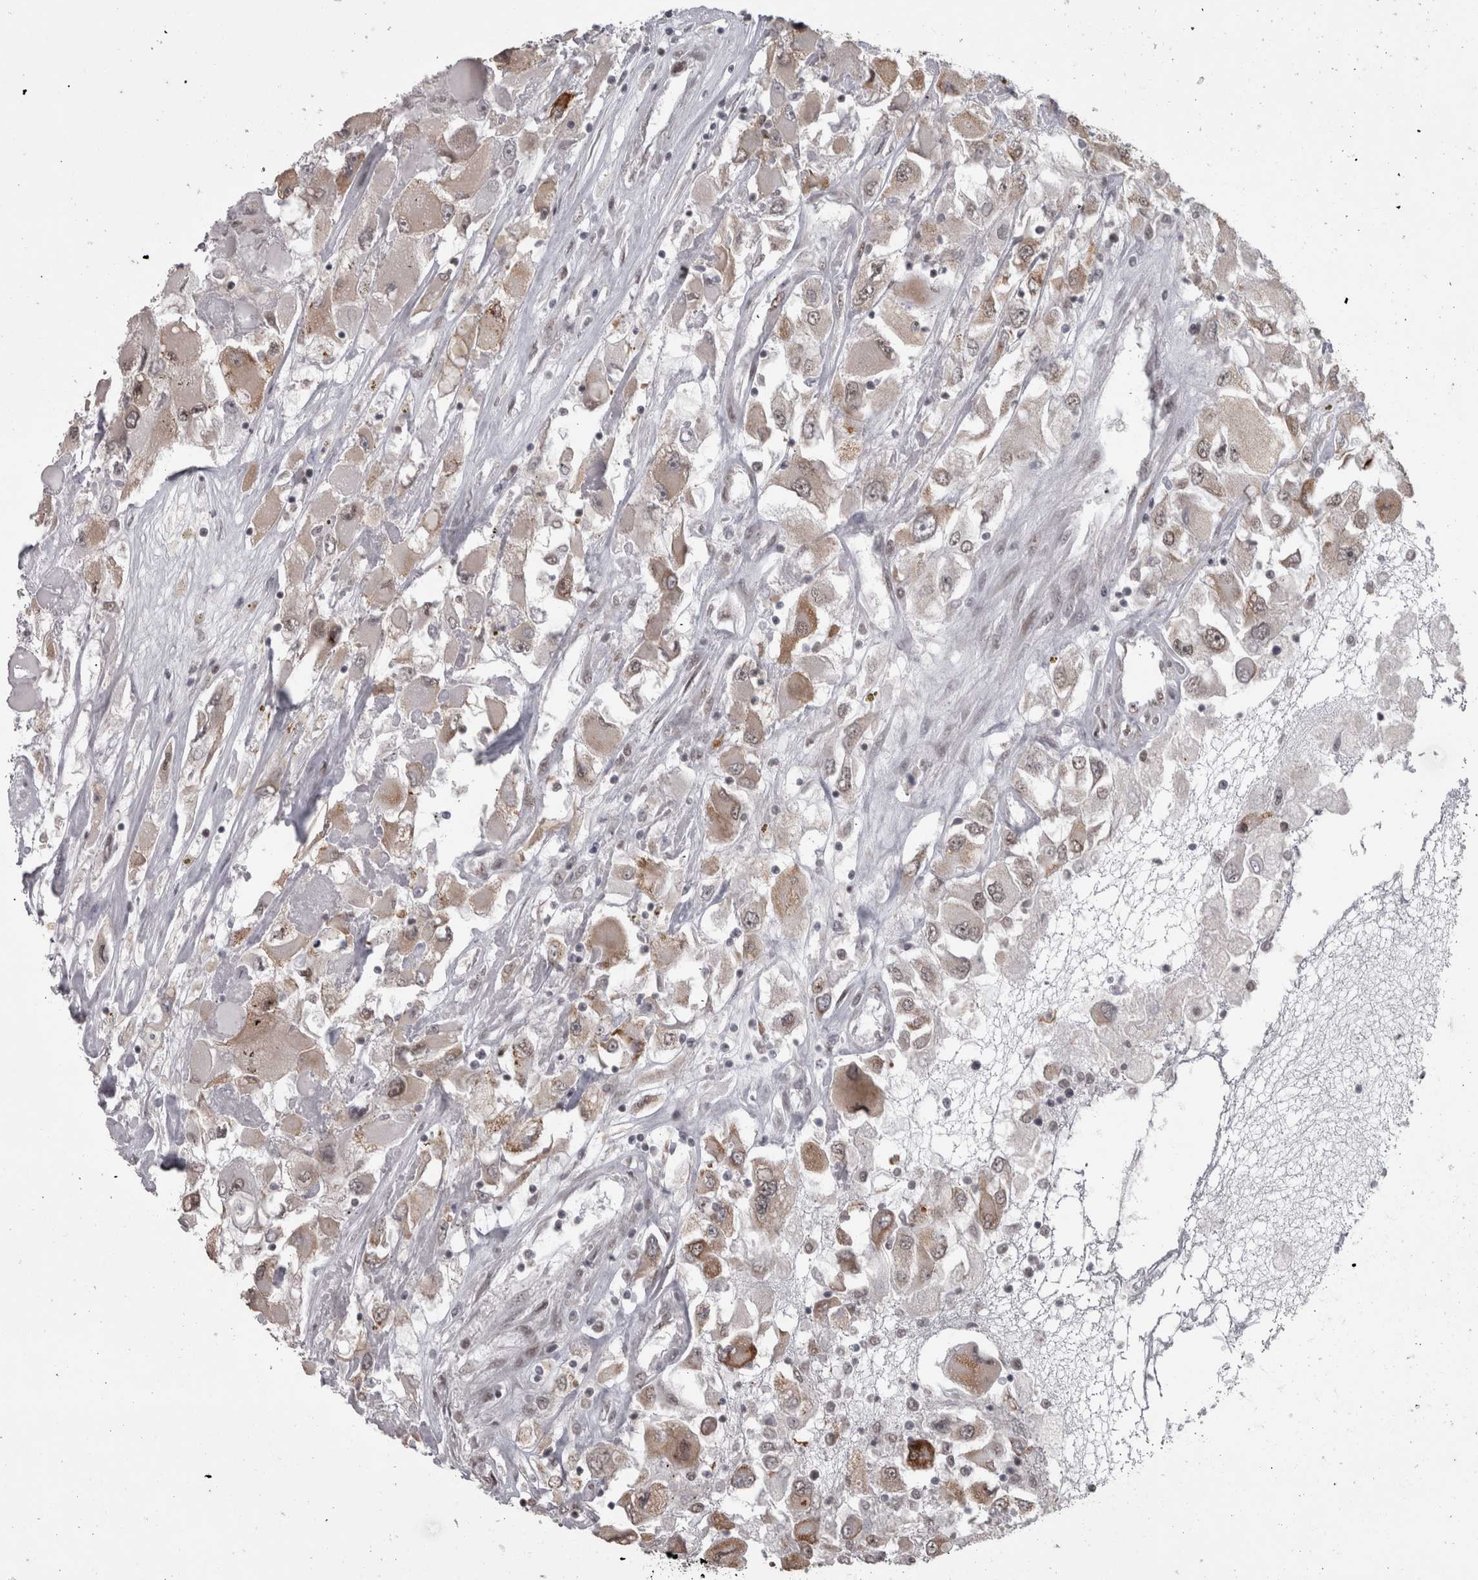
{"staining": {"intensity": "moderate", "quantity": "<25%", "location": "cytoplasmic/membranous,nuclear"}, "tissue": "renal cancer", "cell_type": "Tumor cells", "image_type": "cancer", "snomed": [{"axis": "morphology", "description": "Adenocarcinoma, NOS"}, {"axis": "topography", "description": "Kidney"}], "caption": "Human renal cancer stained with a brown dye displays moderate cytoplasmic/membranous and nuclear positive staining in approximately <25% of tumor cells.", "gene": "MICU3", "patient": {"sex": "female", "age": 52}}